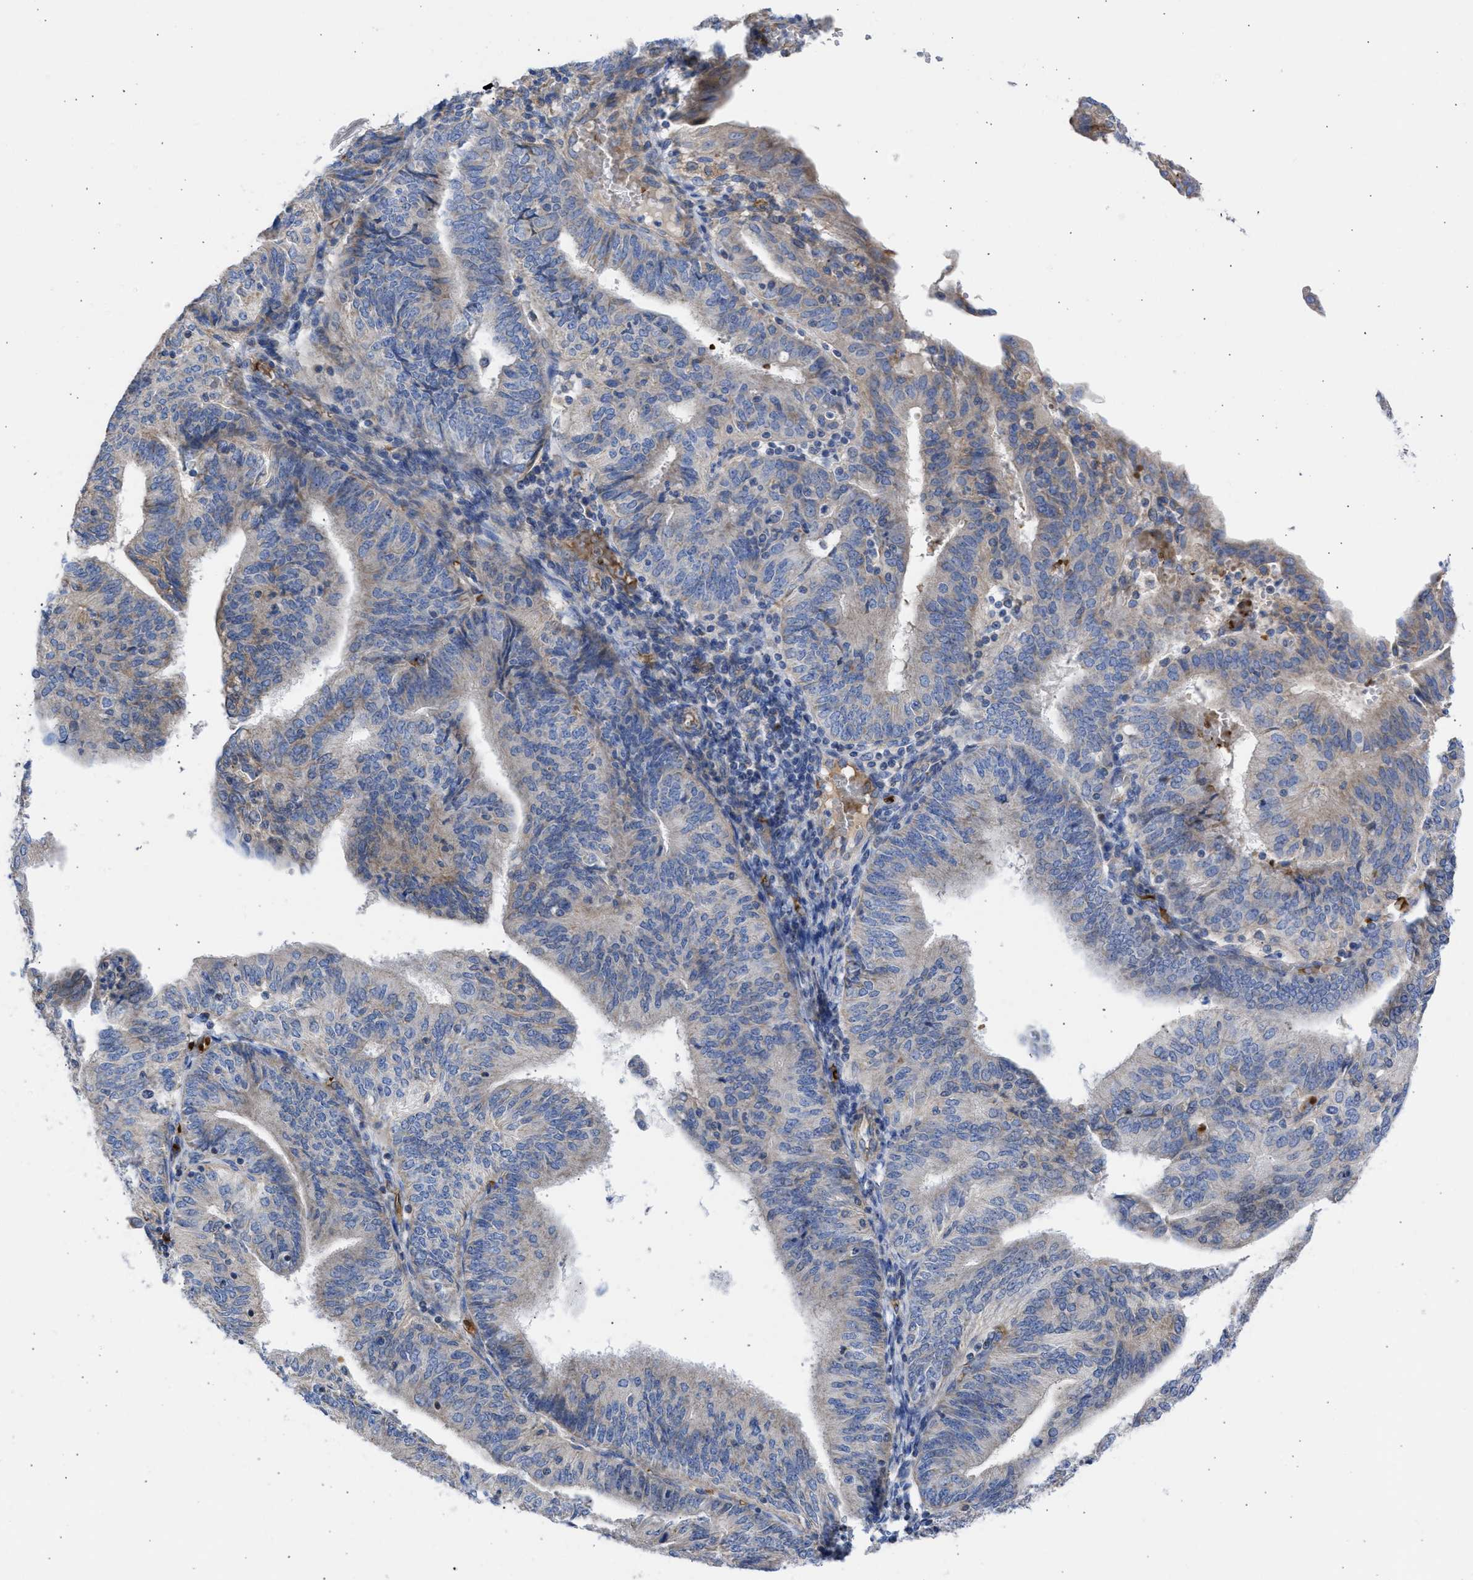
{"staining": {"intensity": "weak", "quantity": "<25%", "location": "cytoplasmic/membranous"}, "tissue": "endometrial cancer", "cell_type": "Tumor cells", "image_type": "cancer", "snomed": [{"axis": "morphology", "description": "Adenocarcinoma, NOS"}, {"axis": "topography", "description": "Endometrium"}], "caption": "Protein analysis of endometrial cancer reveals no significant expression in tumor cells.", "gene": "BTG3", "patient": {"sex": "female", "age": 58}}